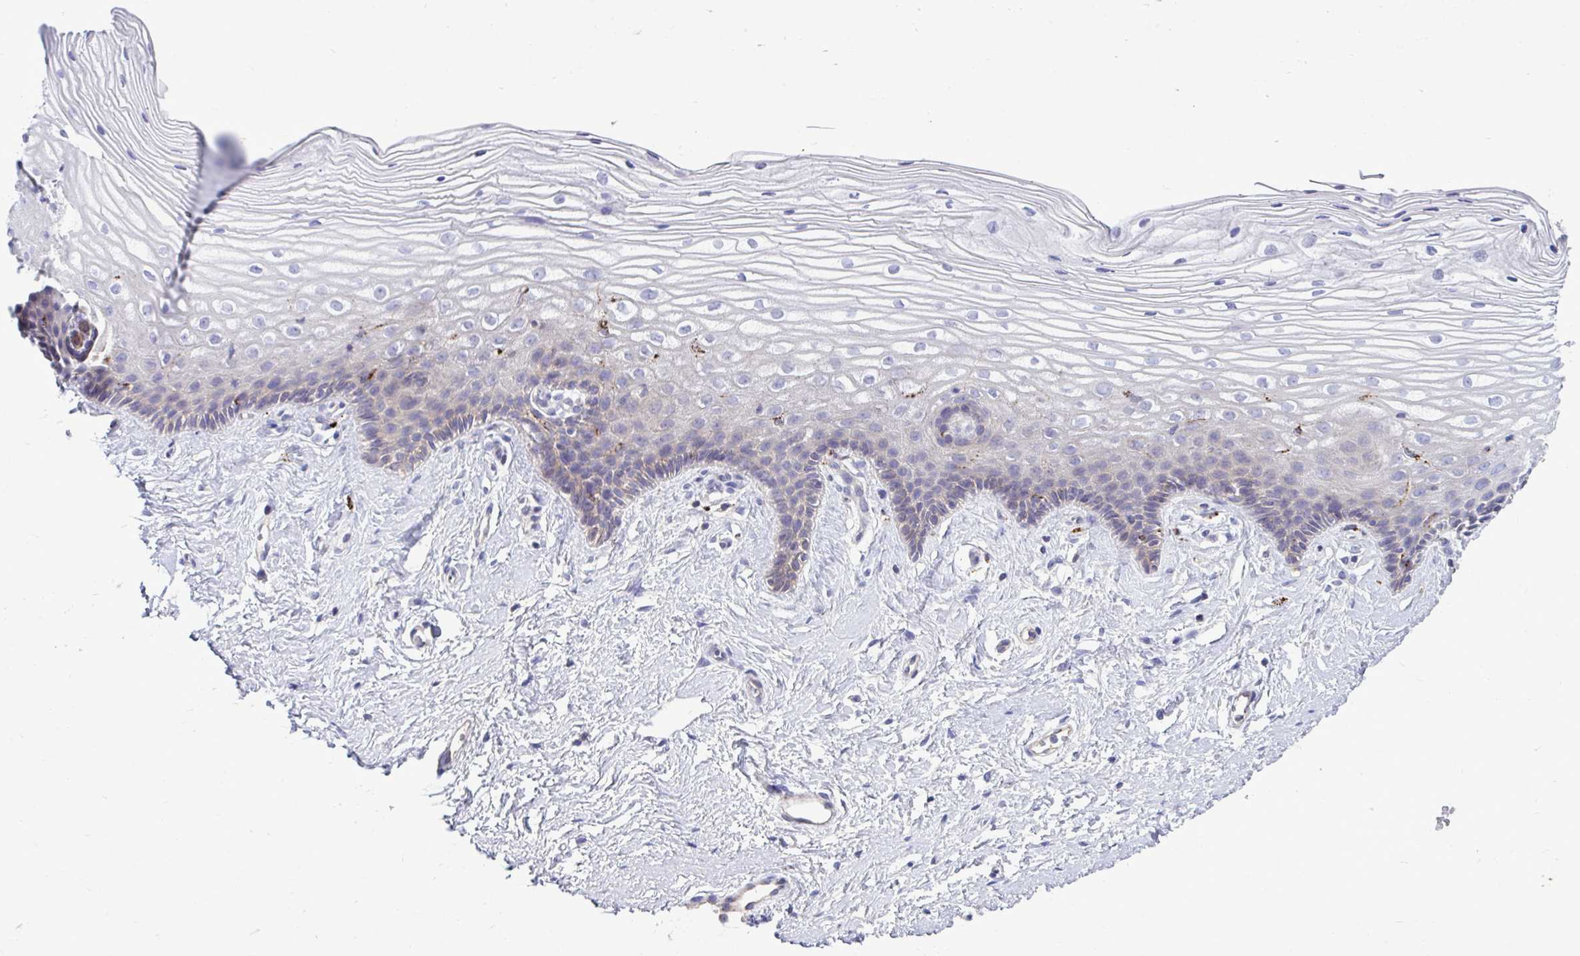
{"staining": {"intensity": "weak", "quantity": ">75%", "location": "cytoplasmic/membranous"}, "tissue": "cervix", "cell_type": "Glandular cells", "image_type": "normal", "snomed": [{"axis": "morphology", "description": "Normal tissue, NOS"}, {"axis": "topography", "description": "Cervix"}], "caption": "There is low levels of weak cytoplasmic/membranous staining in glandular cells of benign cervix, as demonstrated by immunohistochemical staining (brown color).", "gene": "TP53I11", "patient": {"sex": "female", "age": 40}}